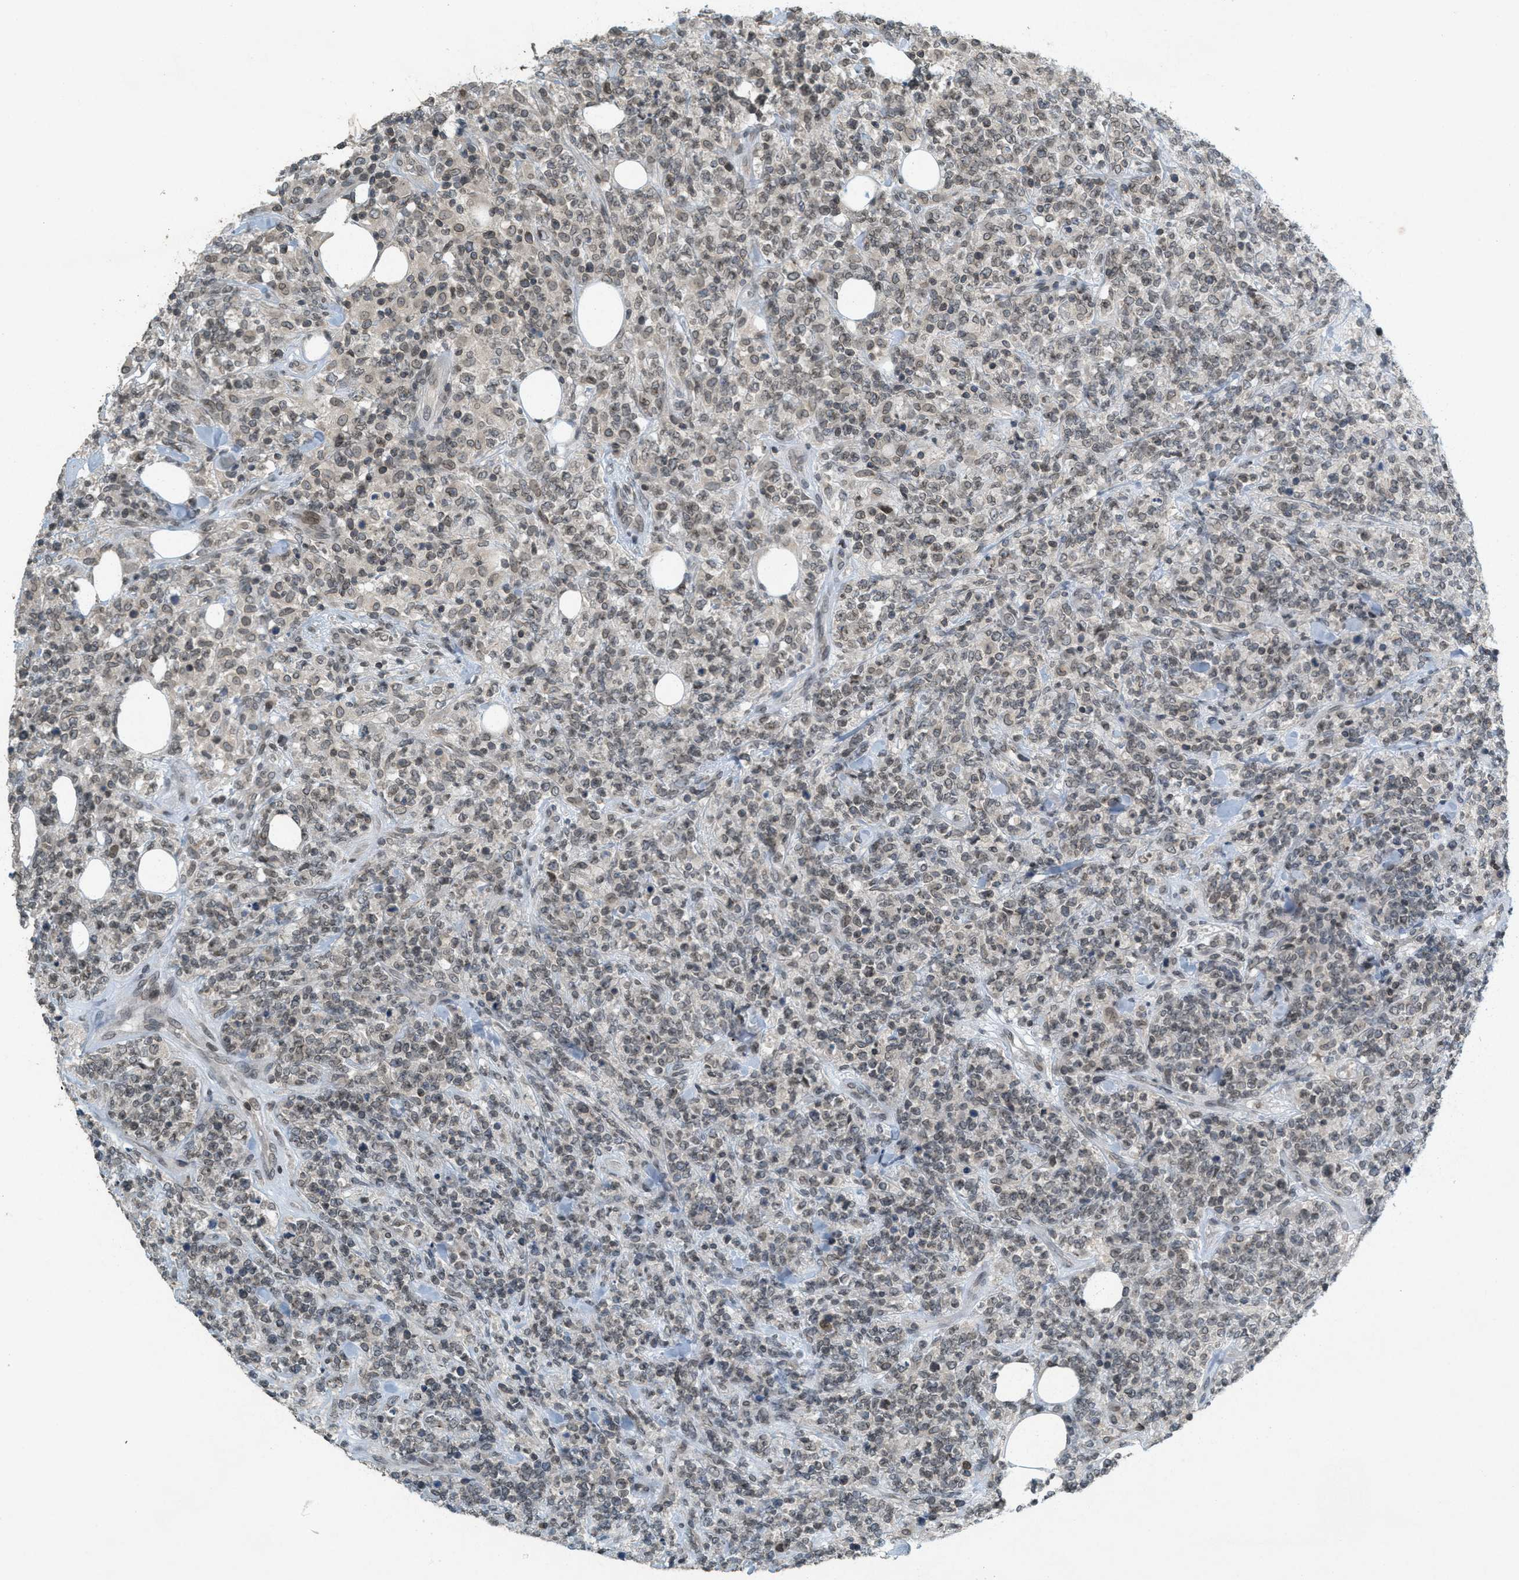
{"staining": {"intensity": "weak", "quantity": "25%-75%", "location": "cytoplasmic/membranous,nuclear"}, "tissue": "lymphoma", "cell_type": "Tumor cells", "image_type": "cancer", "snomed": [{"axis": "morphology", "description": "Malignant lymphoma, non-Hodgkin's type, High grade"}, {"axis": "topography", "description": "Soft tissue"}], "caption": "Protein staining demonstrates weak cytoplasmic/membranous and nuclear expression in about 25%-75% of tumor cells in malignant lymphoma, non-Hodgkin's type (high-grade). The staining was performed using DAB (3,3'-diaminobenzidine), with brown indicating positive protein expression. Nuclei are stained blue with hematoxylin.", "gene": "ABHD6", "patient": {"sex": "male", "age": 18}}